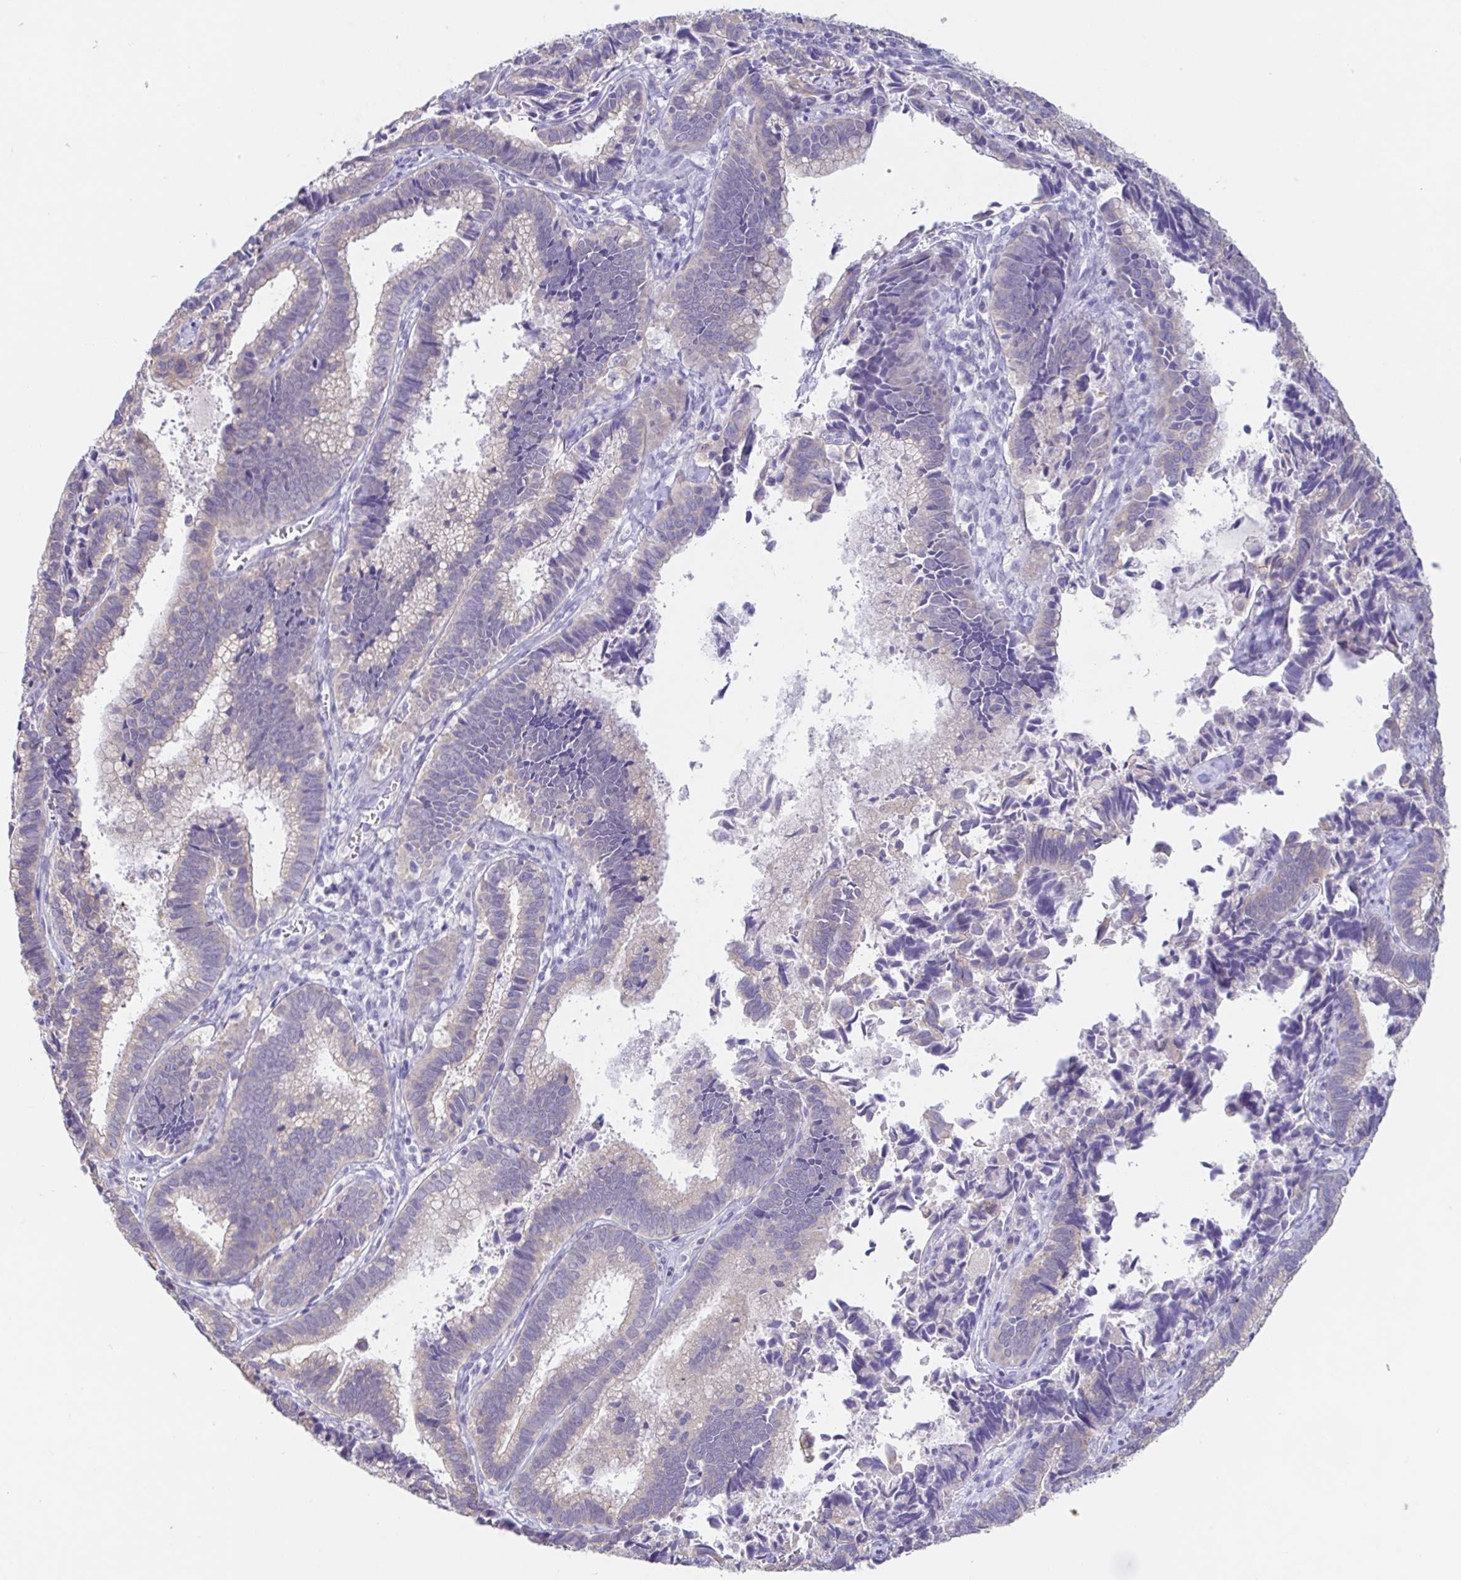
{"staining": {"intensity": "weak", "quantity": "<25%", "location": "cytoplasmic/membranous"}, "tissue": "cervical cancer", "cell_type": "Tumor cells", "image_type": "cancer", "snomed": [{"axis": "morphology", "description": "Adenocarcinoma, NOS"}, {"axis": "topography", "description": "Cervix"}], "caption": "There is no significant staining in tumor cells of adenocarcinoma (cervical). The staining was performed using DAB (3,3'-diaminobenzidine) to visualize the protein expression in brown, while the nuclei were stained in blue with hematoxylin (Magnification: 20x).", "gene": "FABP3", "patient": {"sex": "female", "age": 61}}